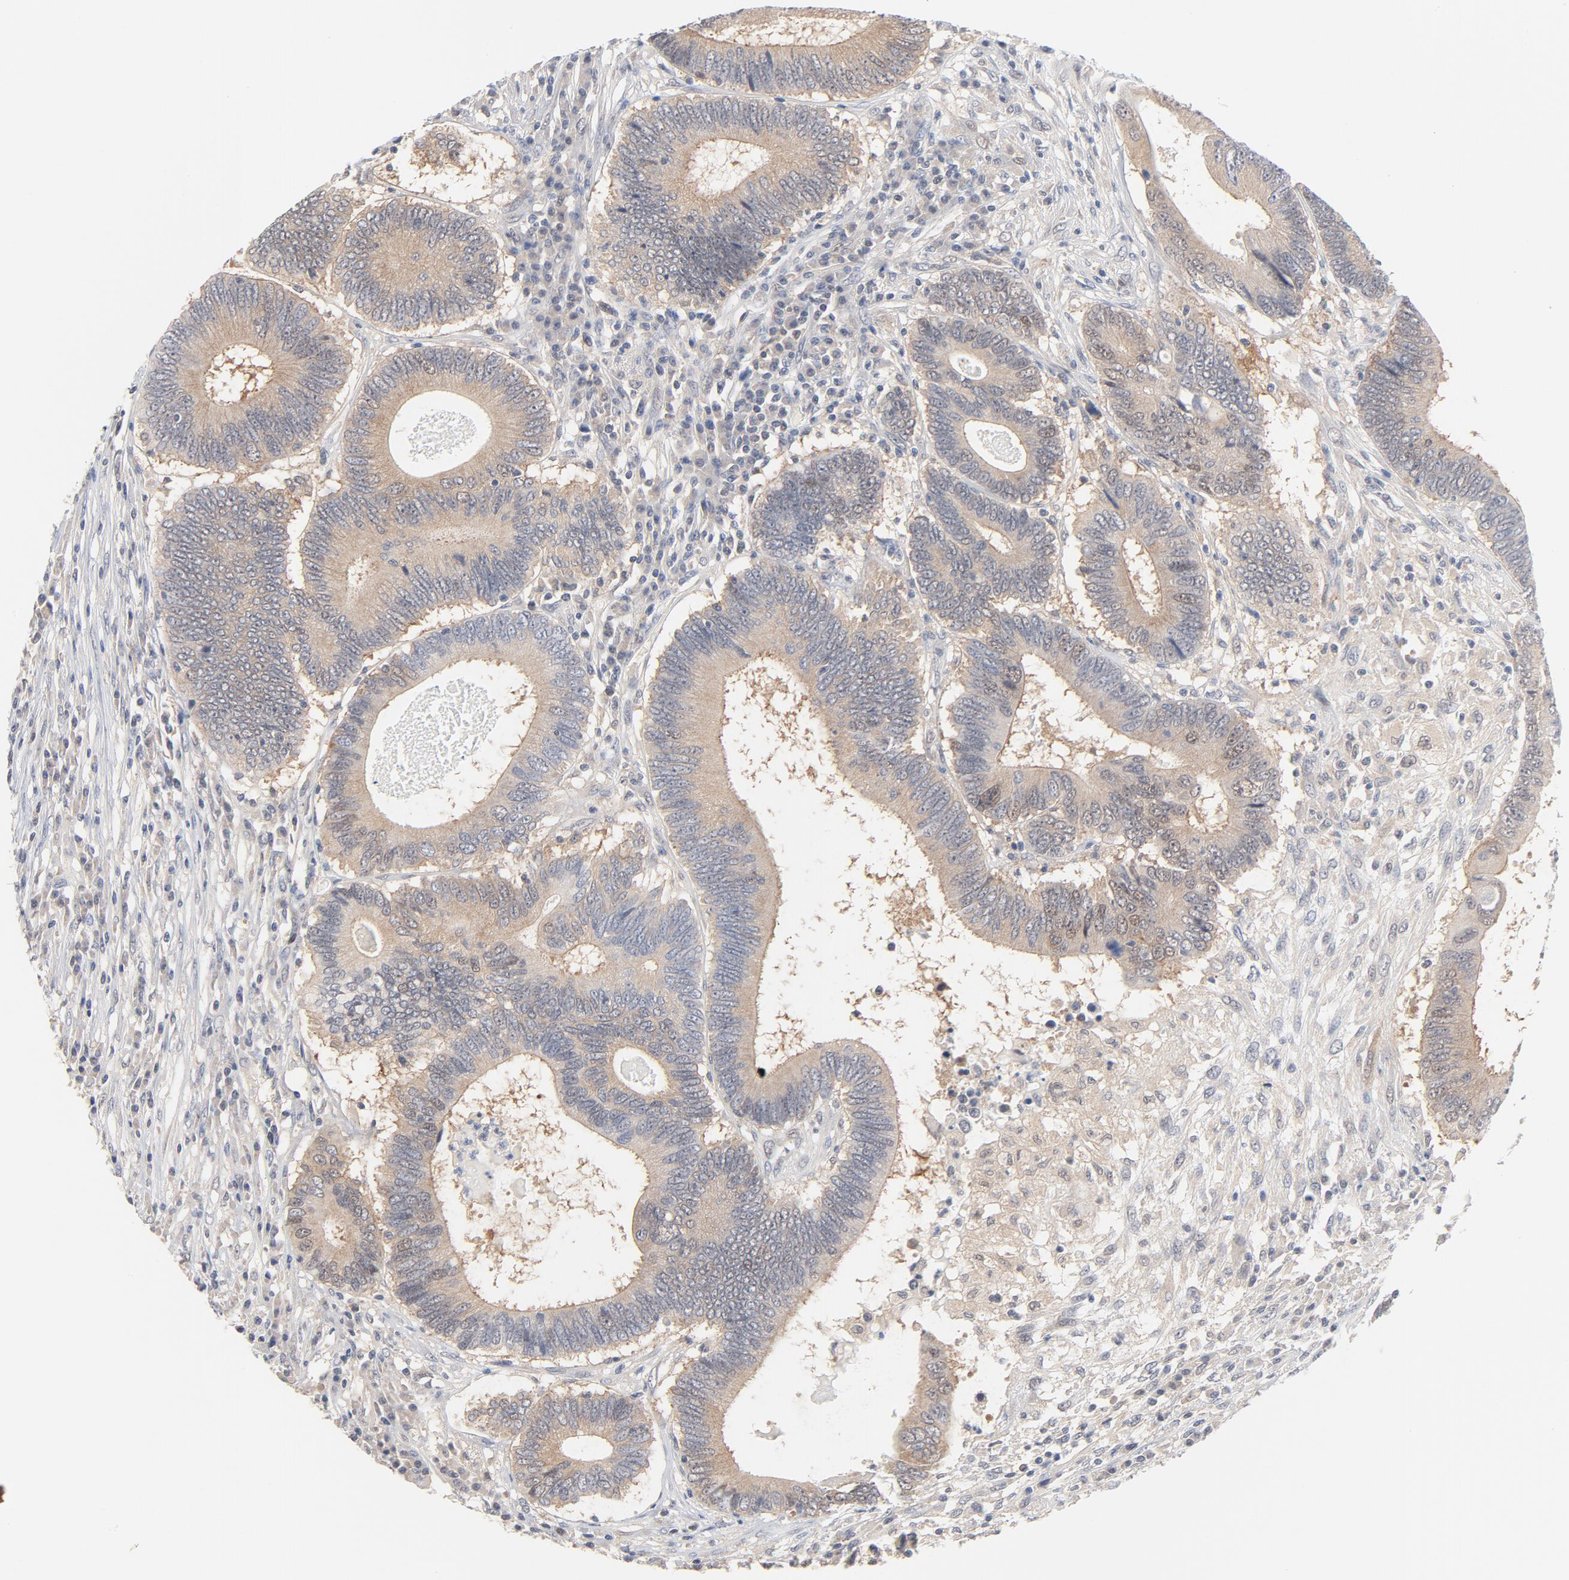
{"staining": {"intensity": "weak", "quantity": ">75%", "location": "cytoplasmic/membranous"}, "tissue": "colorectal cancer", "cell_type": "Tumor cells", "image_type": "cancer", "snomed": [{"axis": "morphology", "description": "Adenocarcinoma, NOS"}, {"axis": "topography", "description": "Colon"}], "caption": "The histopathology image displays a brown stain indicating the presence of a protein in the cytoplasmic/membranous of tumor cells in colorectal cancer.", "gene": "UBL4A", "patient": {"sex": "female", "age": 78}}